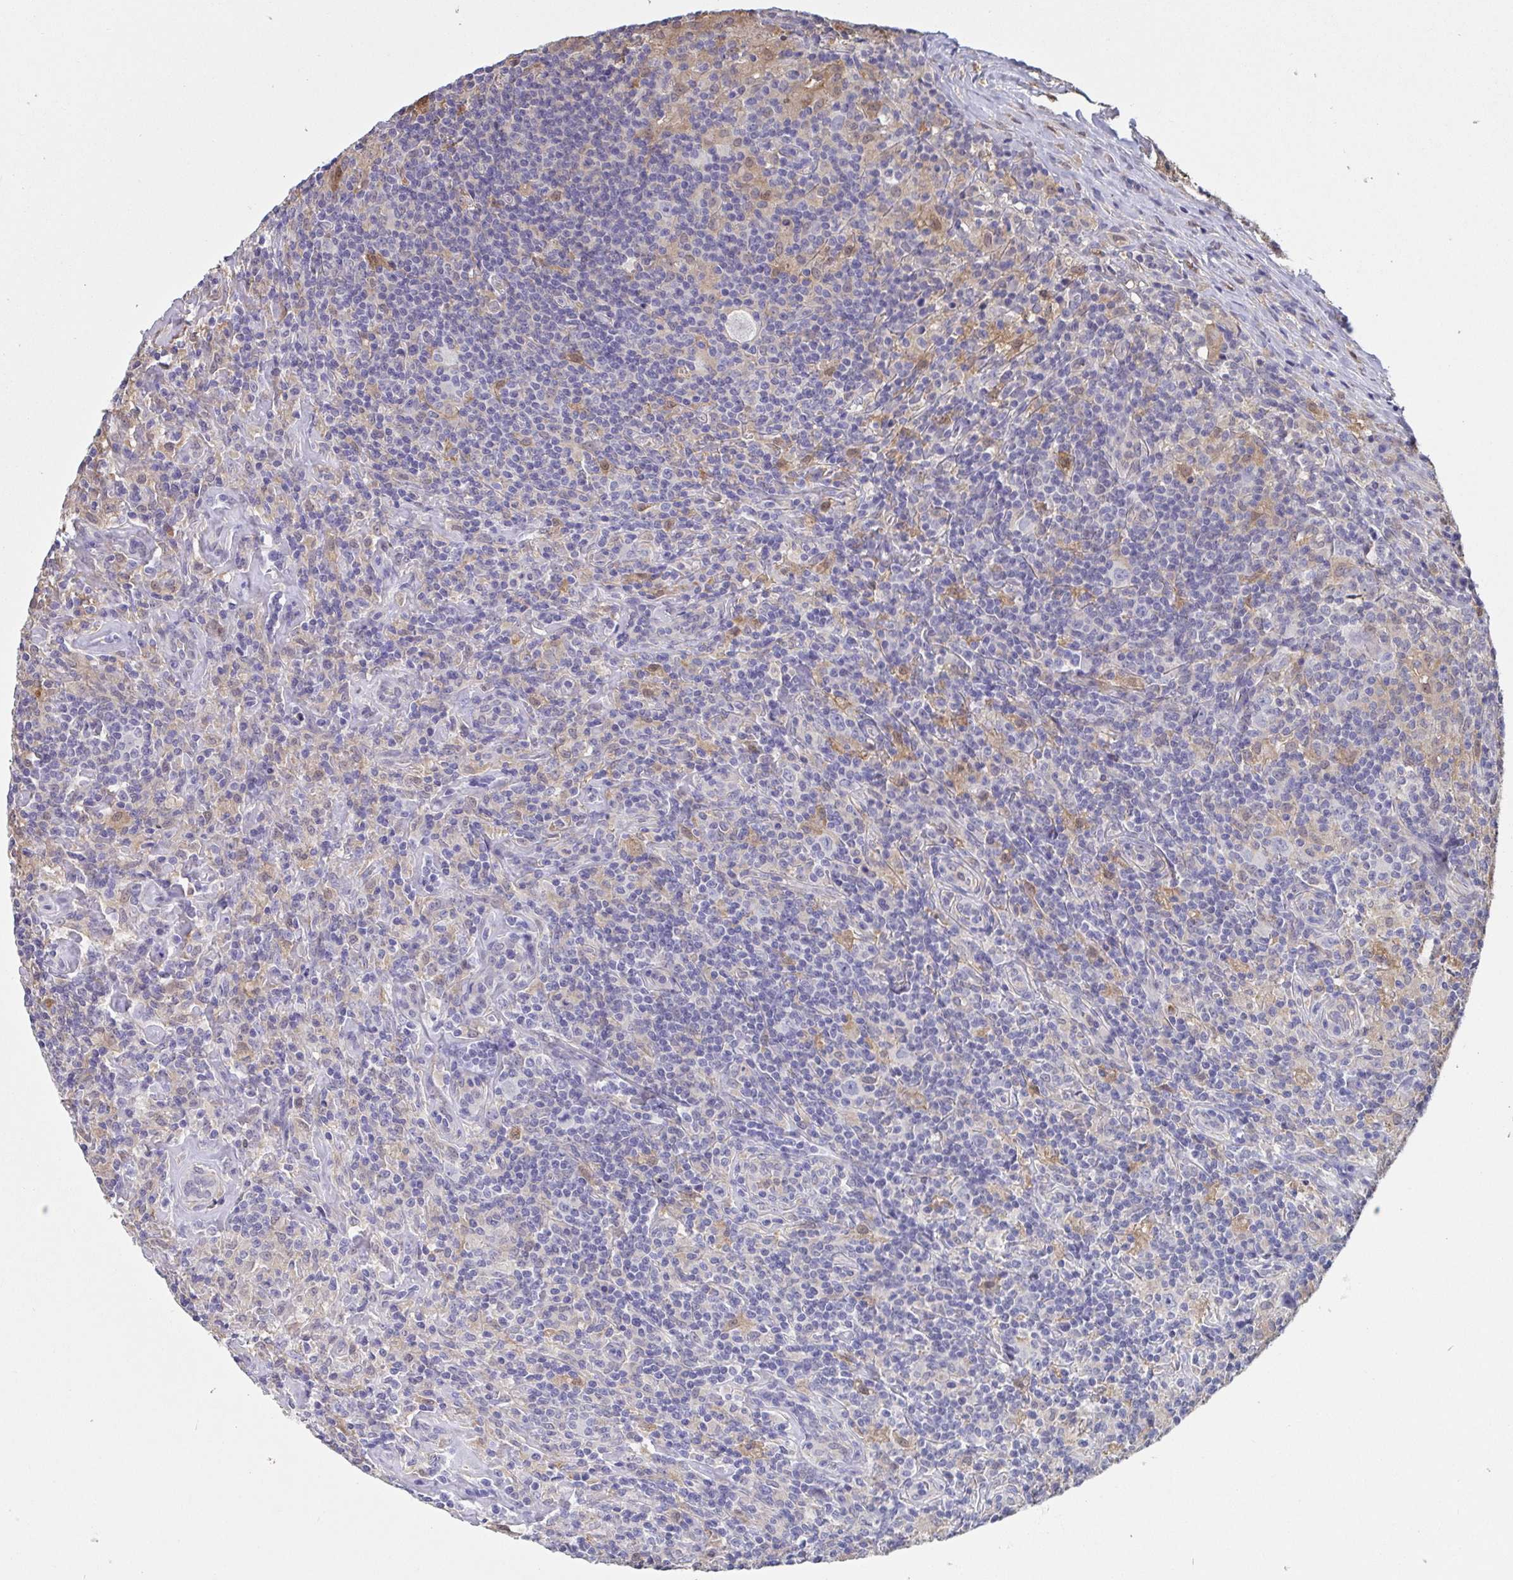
{"staining": {"intensity": "negative", "quantity": "none", "location": "none"}, "tissue": "lymphoma", "cell_type": "Tumor cells", "image_type": "cancer", "snomed": [{"axis": "morphology", "description": "Hodgkin's disease, NOS"}, {"axis": "morphology", "description": "Hodgkin's lymphoma, nodular sclerosis"}, {"axis": "topography", "description": "Lymph node"}], "caption": "This histopathology image is of Hodgkin's disease stained with IHC to label a protein in brown with the nuclei are counter-stained blue. There is no positivity in tumor cells.", "gene": "IDH1", "patient": {"sex": "female", "age": 10}}